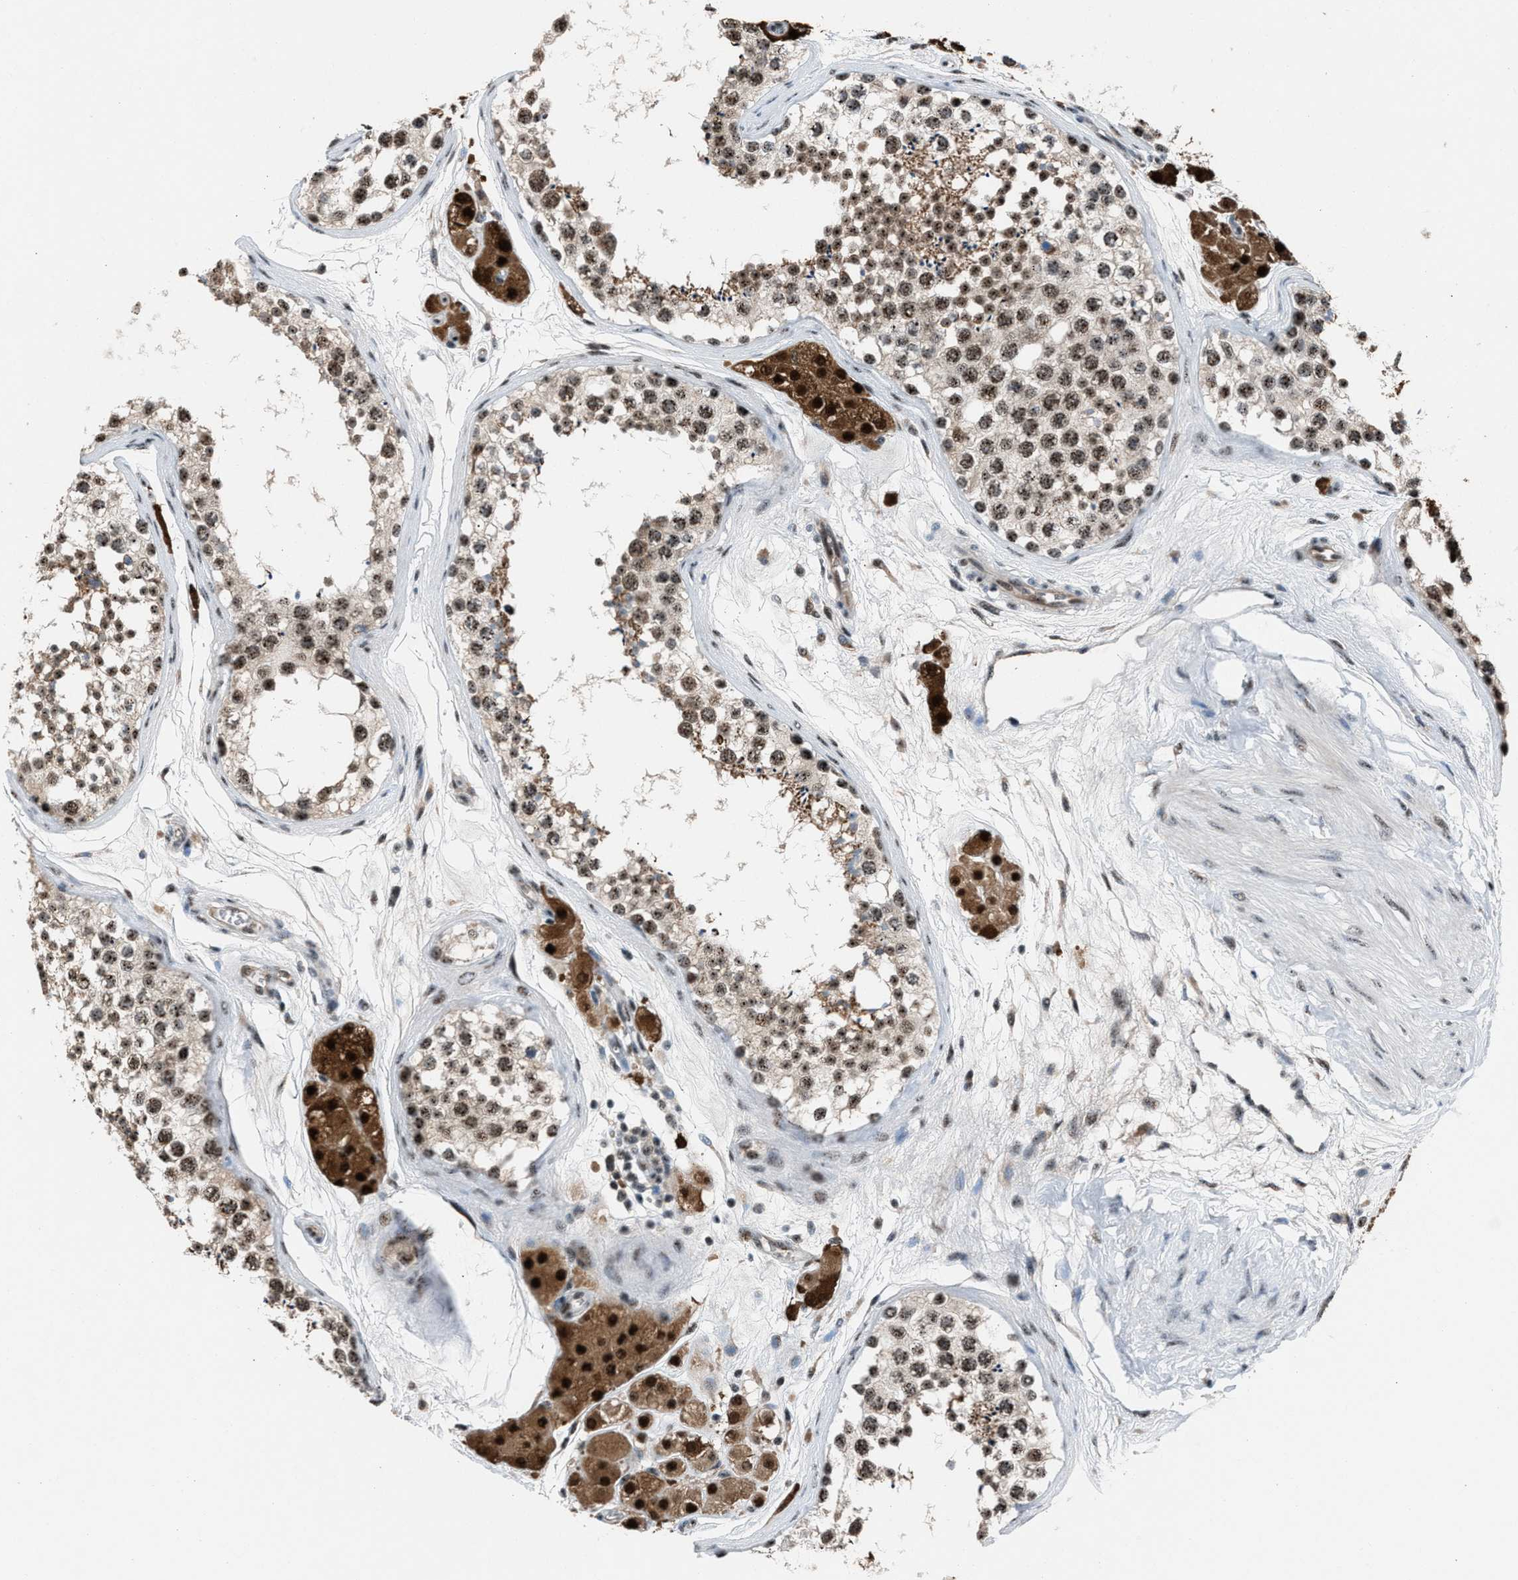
{"staining": {"intensity": "weak", "quantity": ">75%", "location": "nuclear"}, "tissue": "testis", "cell_type": "Cells in seminiferous ducts", "image_type": "normal", "snomed": [{"axis": "morphology", "description": "Normal tissue, NOS"}, {"axis": "topography", "description": "Testis"}], "caption": "Brown immunohistochemical staining in normal human testis exhibits weak nuclear positivity in about >75% of cells in seminiferous ducts.", "gene": "CENPP", "patient": {"sex": "male", "age": 56}}